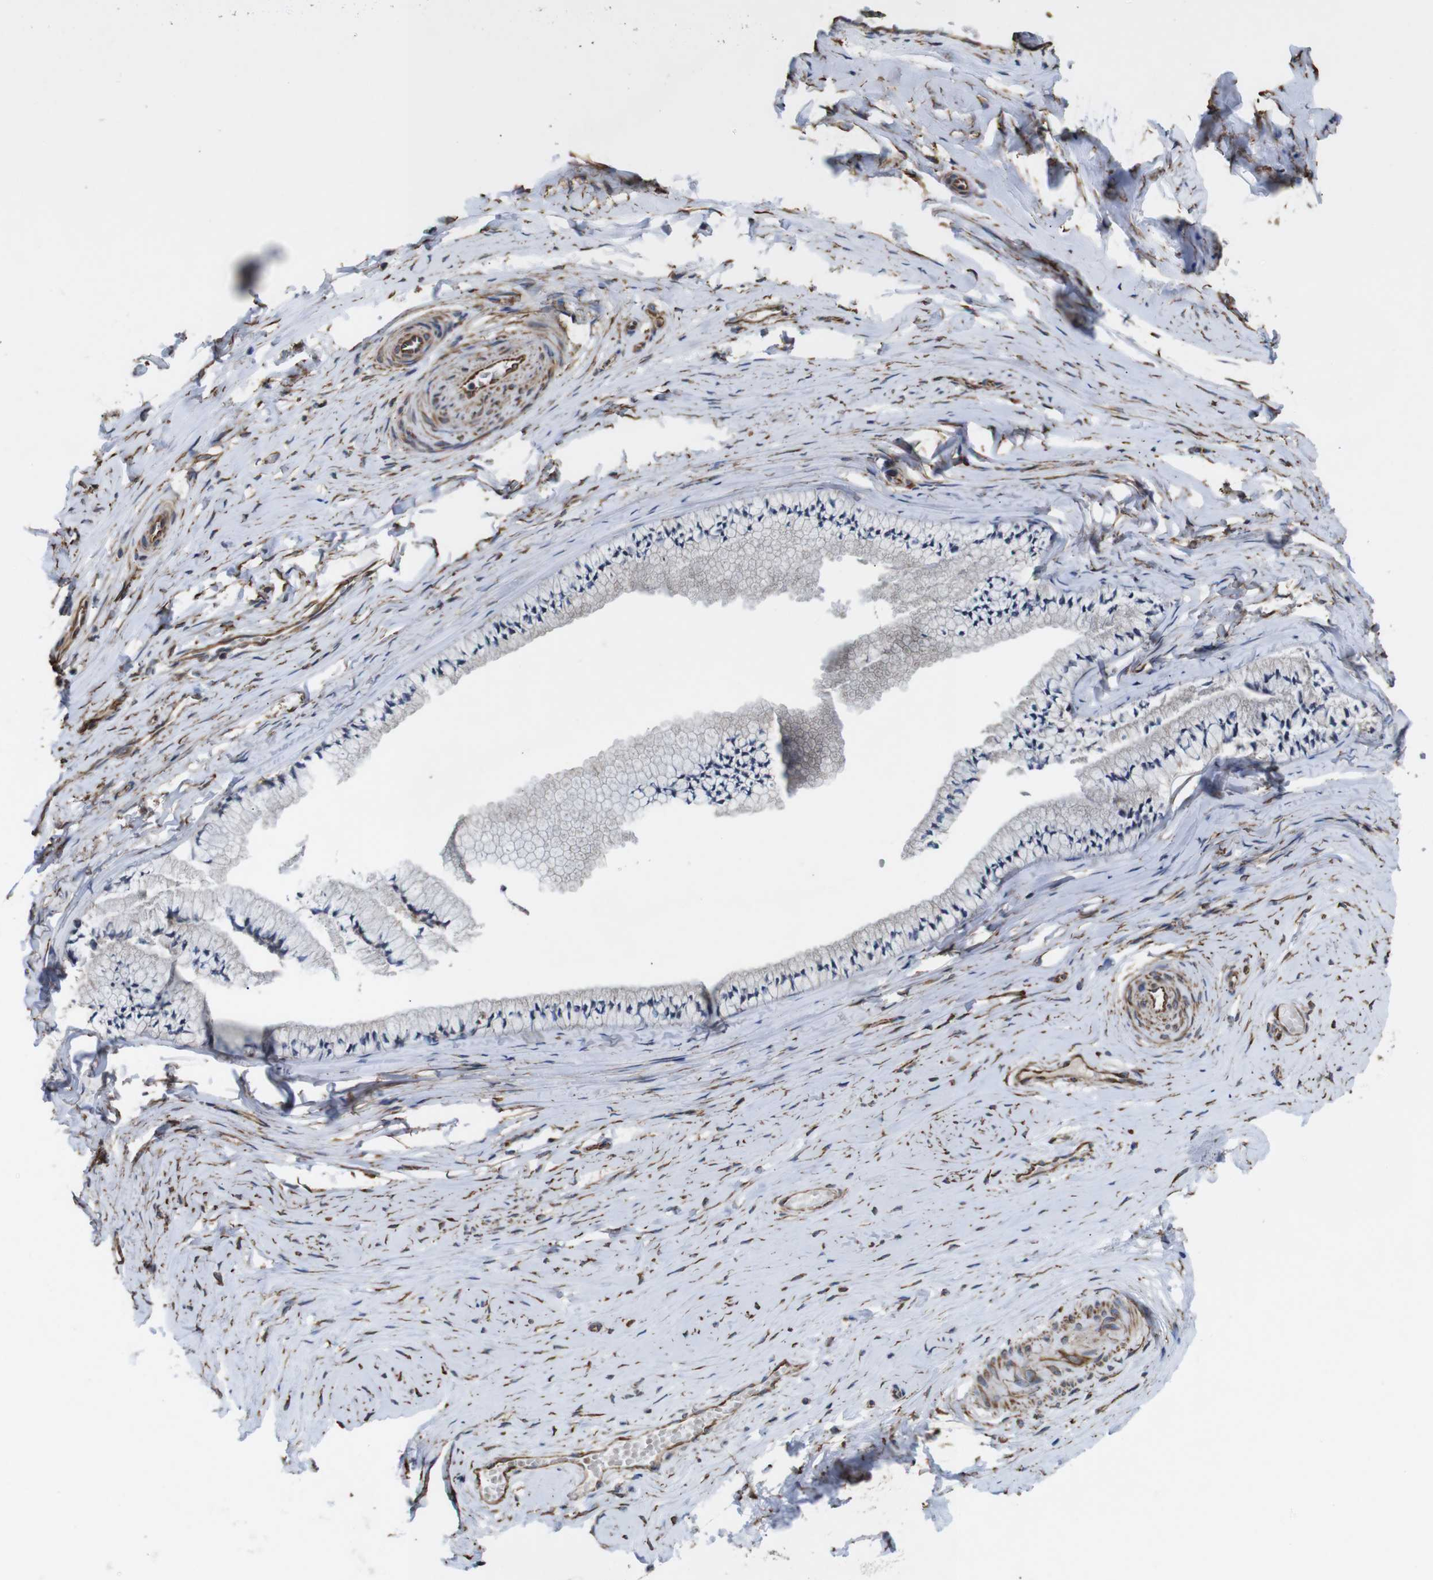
{"staining": {"intensity": "moderate", "quantity": "25%-75%", "location": "cytoplasmic/membranous"}, "tissue": "cervix", "cell_type": "Glandular cells", "image_type": "normal", "snomed": [{"axis": "morphology", "description": "Normal tissue, NOS"}, {"axis": "topography", "description": "Cervix"}], "caption": "Glandular cells reveal moderate cytoplasmic/membranous expression in approximately 25%-75% of cells in normal cervix.", "gene": "POMK", "patient": {"sex": "female", "age": 39}}